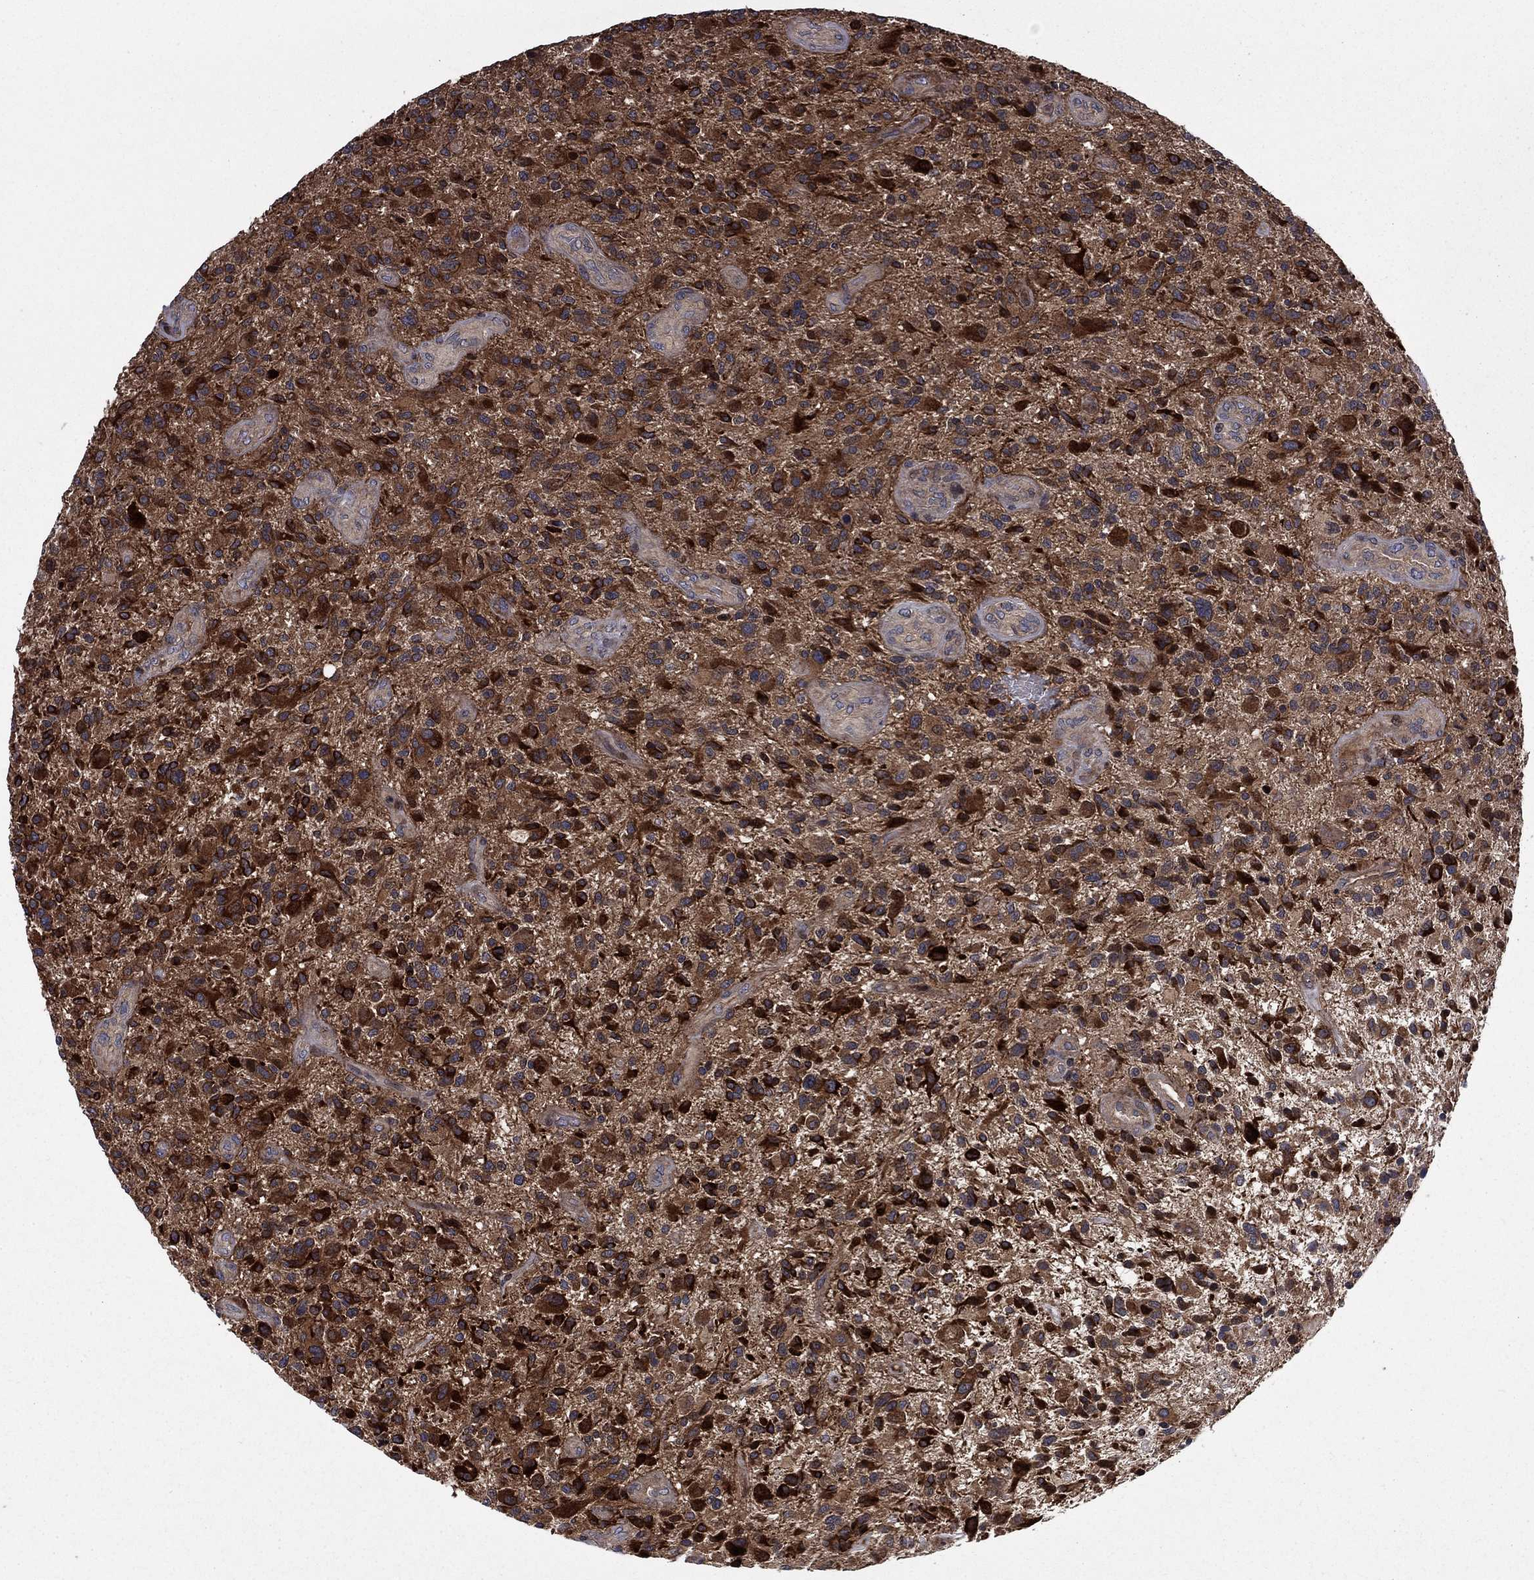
{"staining": {"intensity": "strong", "quantity": "25%-75%", "location": "cytoplasmic/membranous"}, "tissue": "glioma", "cell_type": "Tumor cells", "image_type": "cancer", "snomed": [{"axis": "morphology", "description": "Glioma, malignant, High grade"}, {"axis": "topography", "description": "Brain"}], "caption": "This micrograph shows IHC staining of malignant glioma (high-grade), with high strong cytoplasmic/membranous staining in about 25%-75% of tumor cells.", "gene": "HDAC4", "patient": {"sex": "male", "age": 47}}